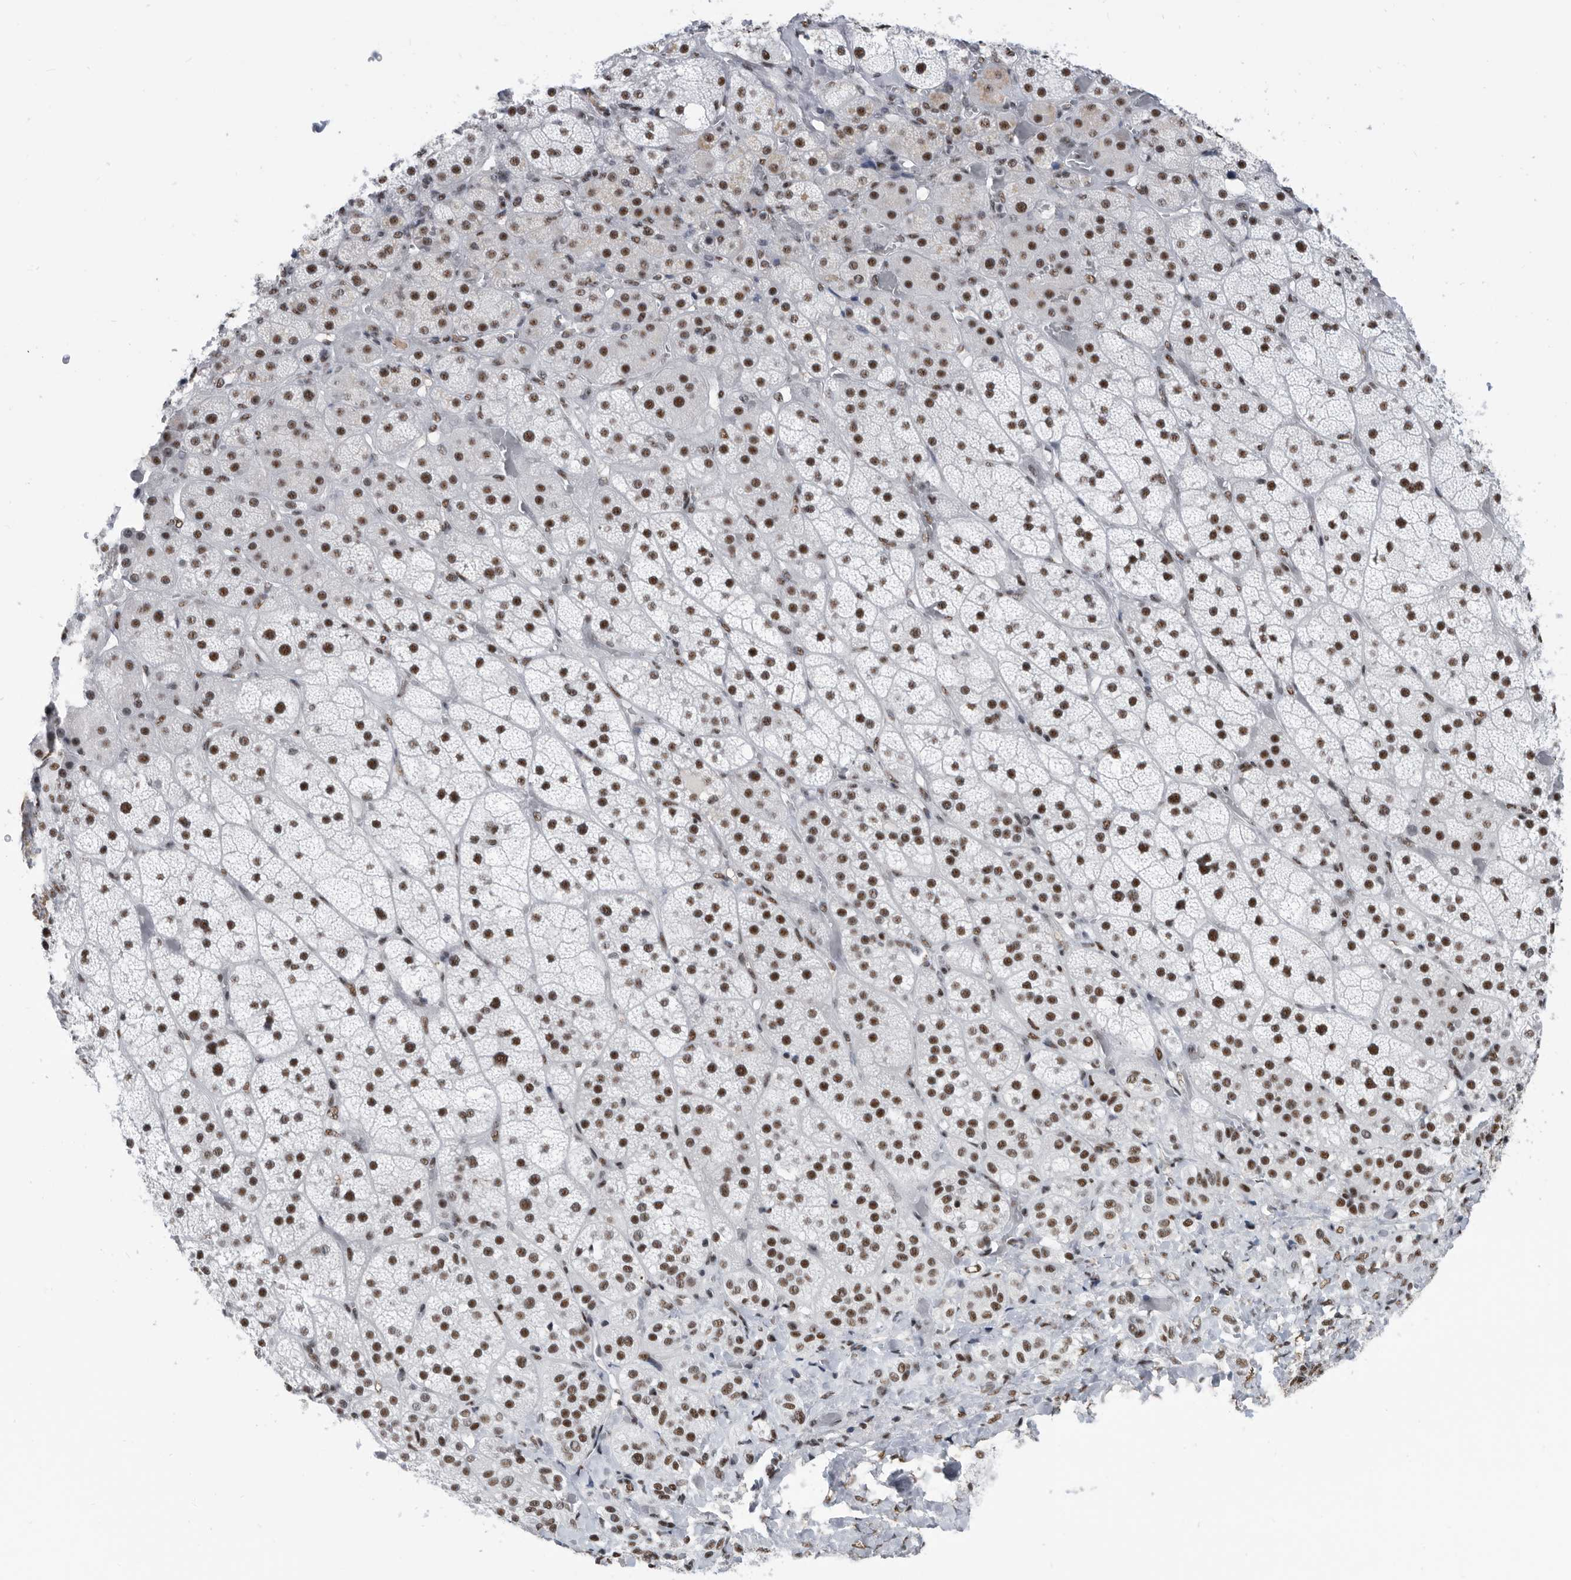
{"staining": {"intensity": "strong", "quantity": ">75%", "location": "nuclear"}, "tissue": "adrenal gland", "cell_type": "Glandular cells", "image_type": "normal", "snomed": [{"axis": "morphology", "description": "Normal tissue, NOS"}, {"axis": "topography", "description": "Adrenal gland"}], "caption": "Strong nuclear staining is present in about >75% of glandular cells in benign adrenal gland. (brown staining indicates protein expression, while blue staining denotes nuclei).", "gene": "SF3A1", "patient": {"sex": "male", "age": 57}}